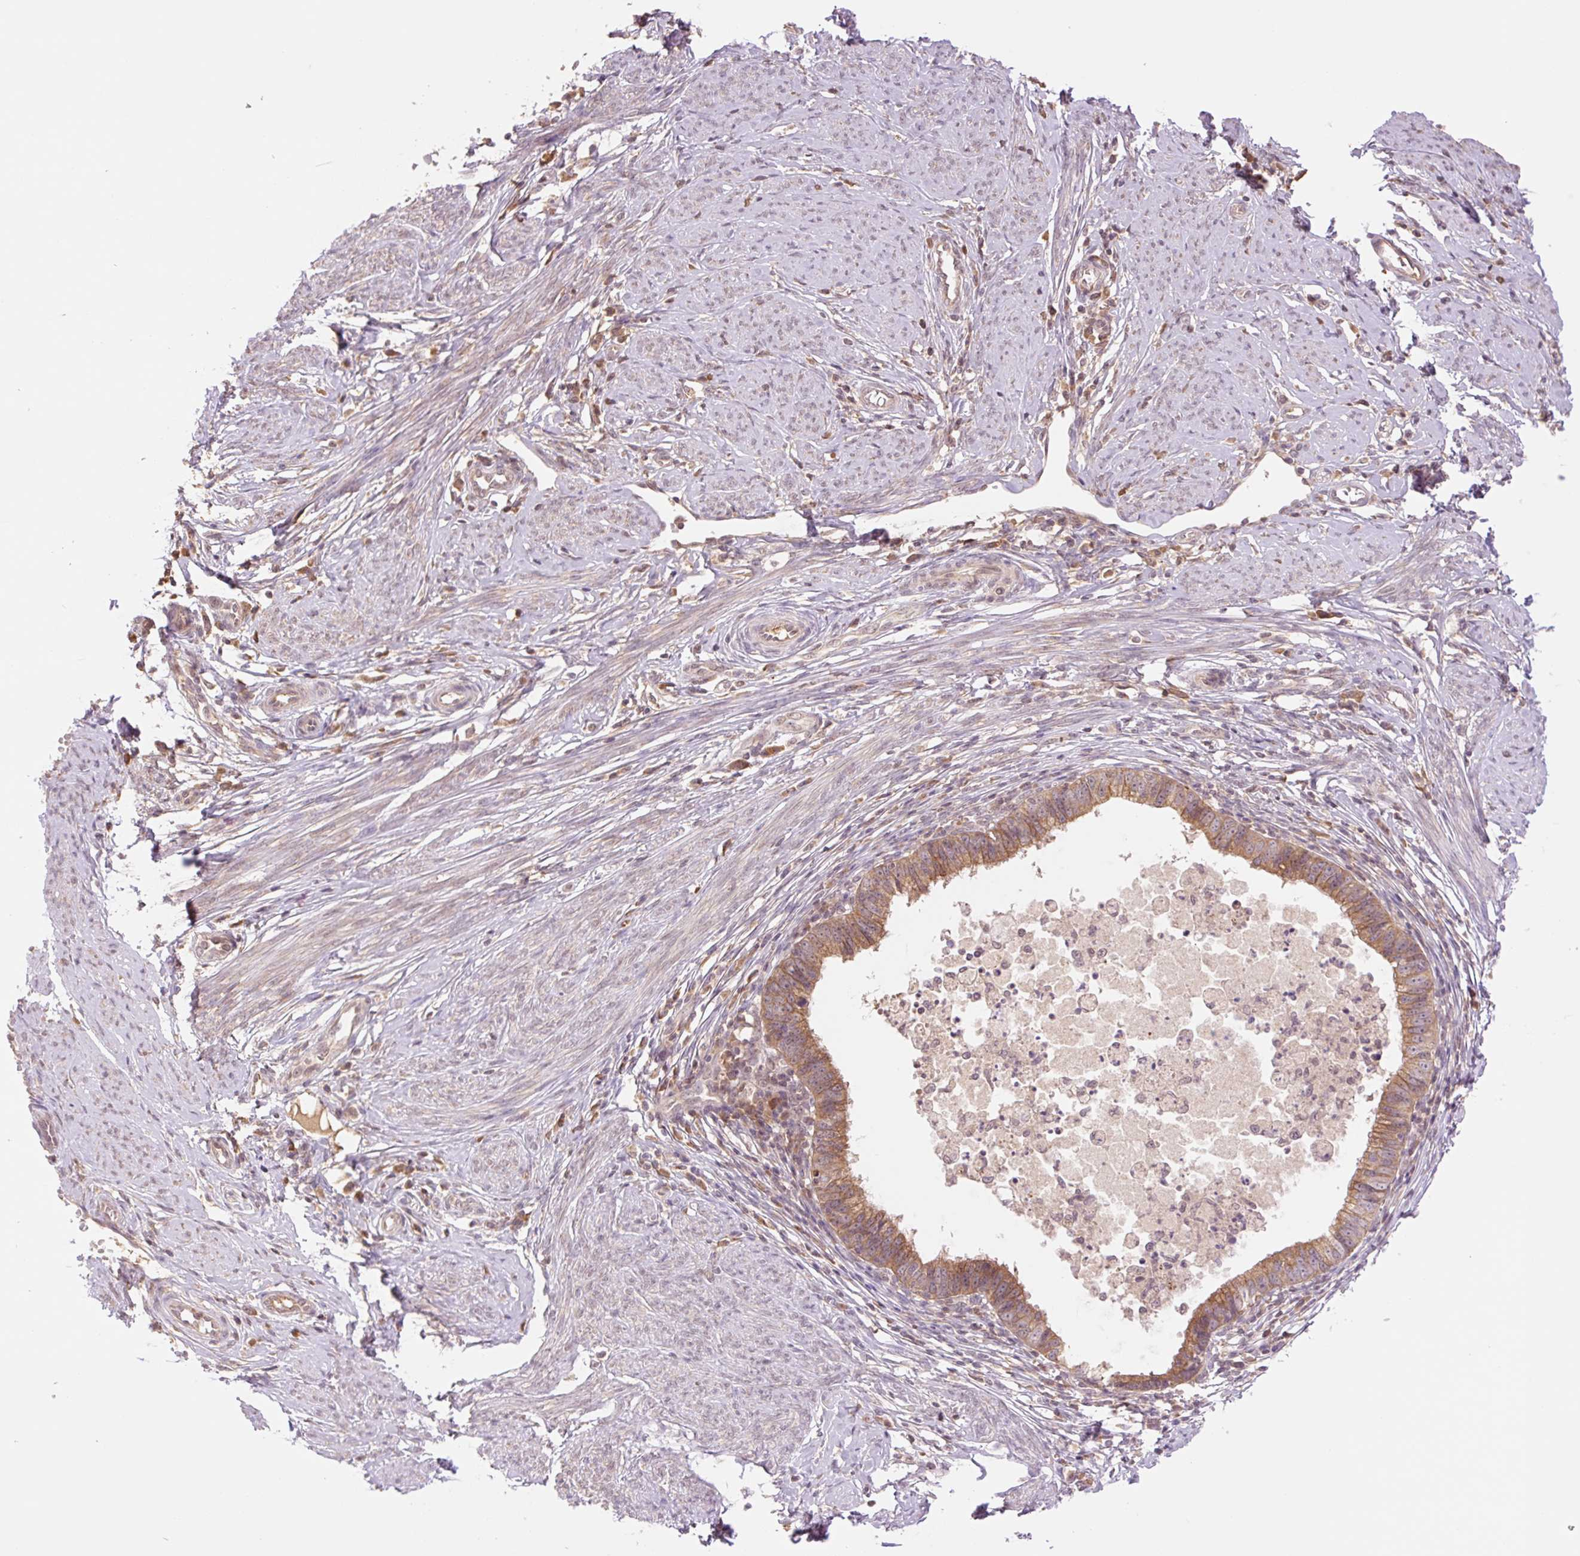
{"staining": {"intensity": "moderate", "quantity": ">75%", "location": "cytoplasmic/membranous"}, "tissue": "cervical cancer", "cell_type": "Tumor cells", "image_type": "cancer", "snomed": [{"axis": "morphology", "description": "Adenocarcinoma, NOS"}, {"axis": "topography", "description": "Cervix"}], "caption": "Cervical adenocarcinoma was stained to show a protein in brown. There is medium levels of moderate cytoplasmic/membranous staining in about >75% of tumor cells. (Brightfield microscopy of DAB IHC at high magnification).", "gene": "YJU2B", "patient": {"sex": "female", "age": 36}}